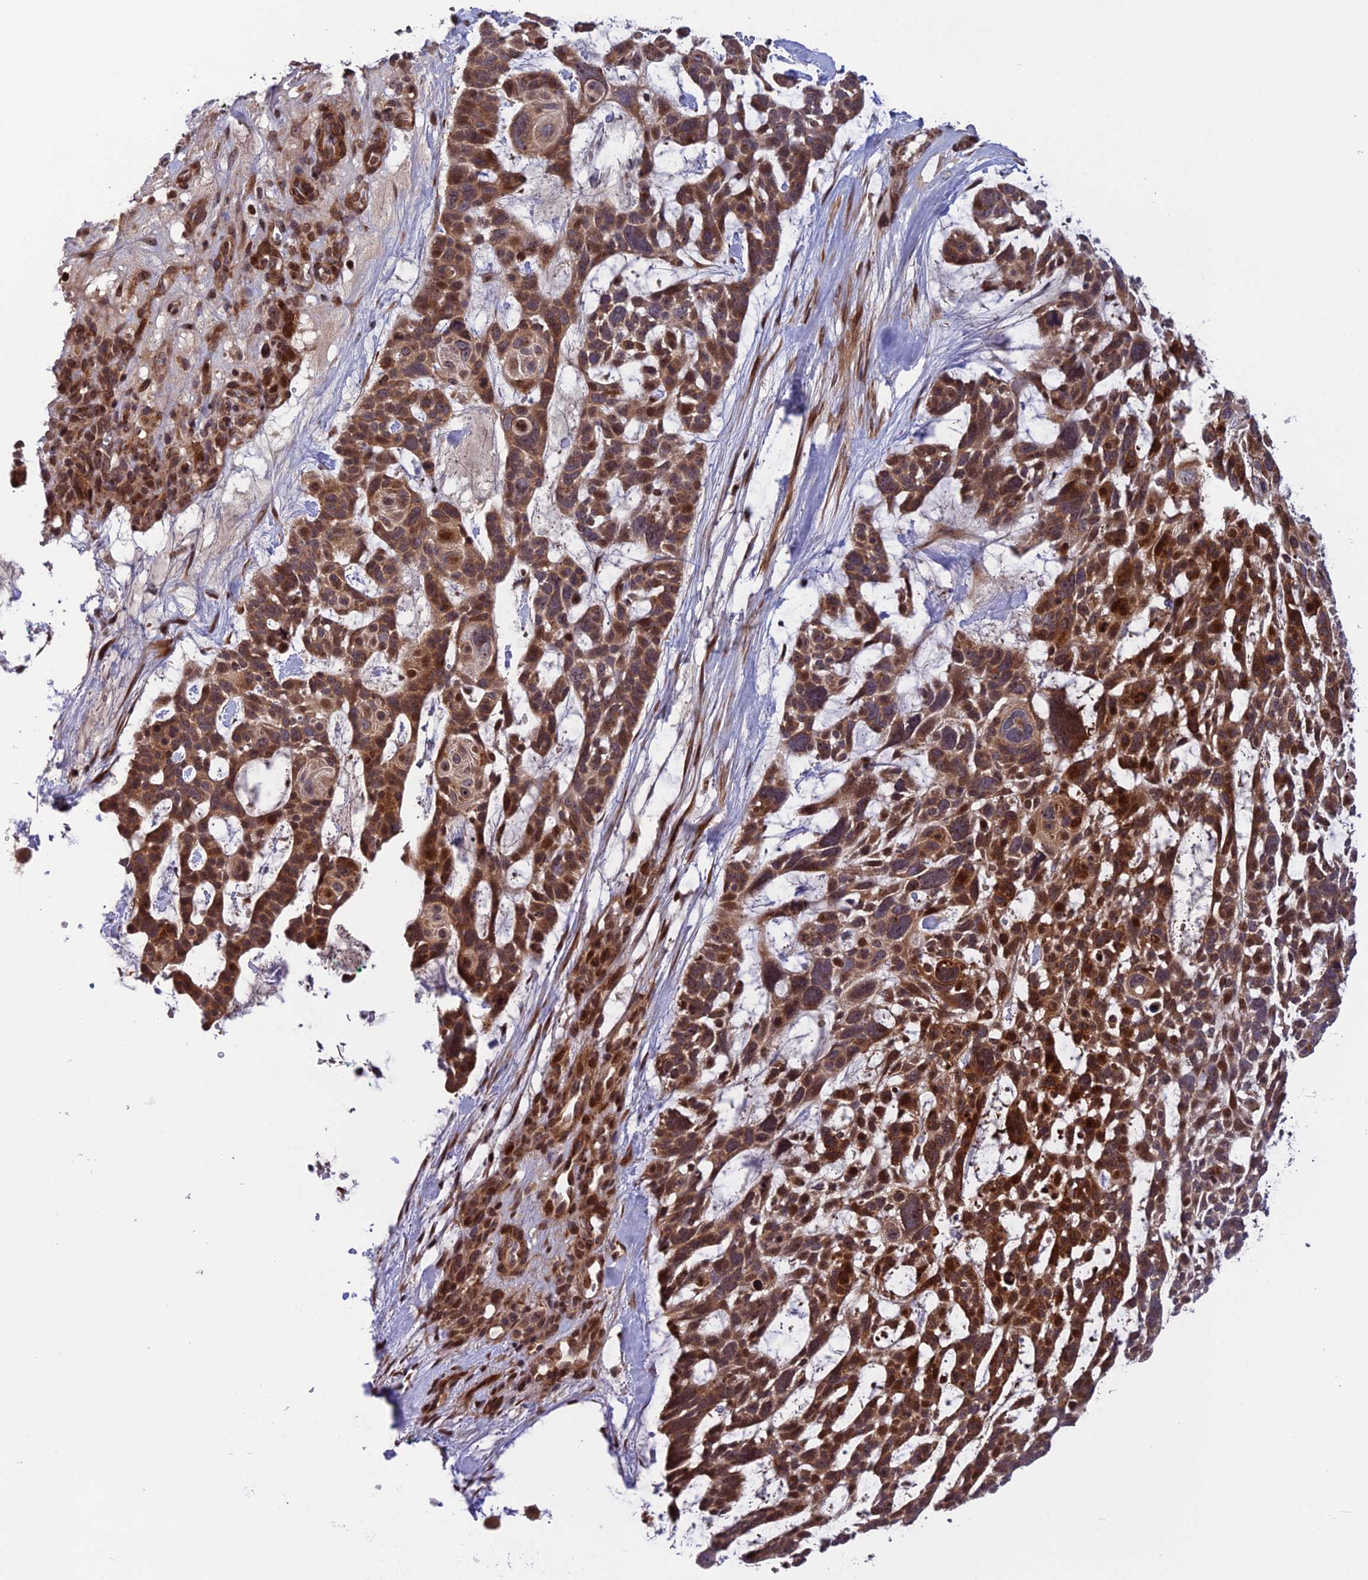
{"staining": {"intensity": "moderate", "quantity": ">75%", "location": "cytoplasmic/membranous,nuclear"}, "tissue": "skin cancer", "cell_type": "Tumor cells", "image_type": "cancer", "snomed": [{"axis": "morphology", "description": "Basal cell carcinoma"}, {"axis": "topography", "description": "Skin"}], "caption": "Tumor cells exhibit medium levels of moderate cytoplasmic/membranous and nuclear expression in approximately >75% of cells in human skin cancer (basal cell carcinoma).", "gene": "SMIM7", "patient": {"sex": "male", "age": 88}}